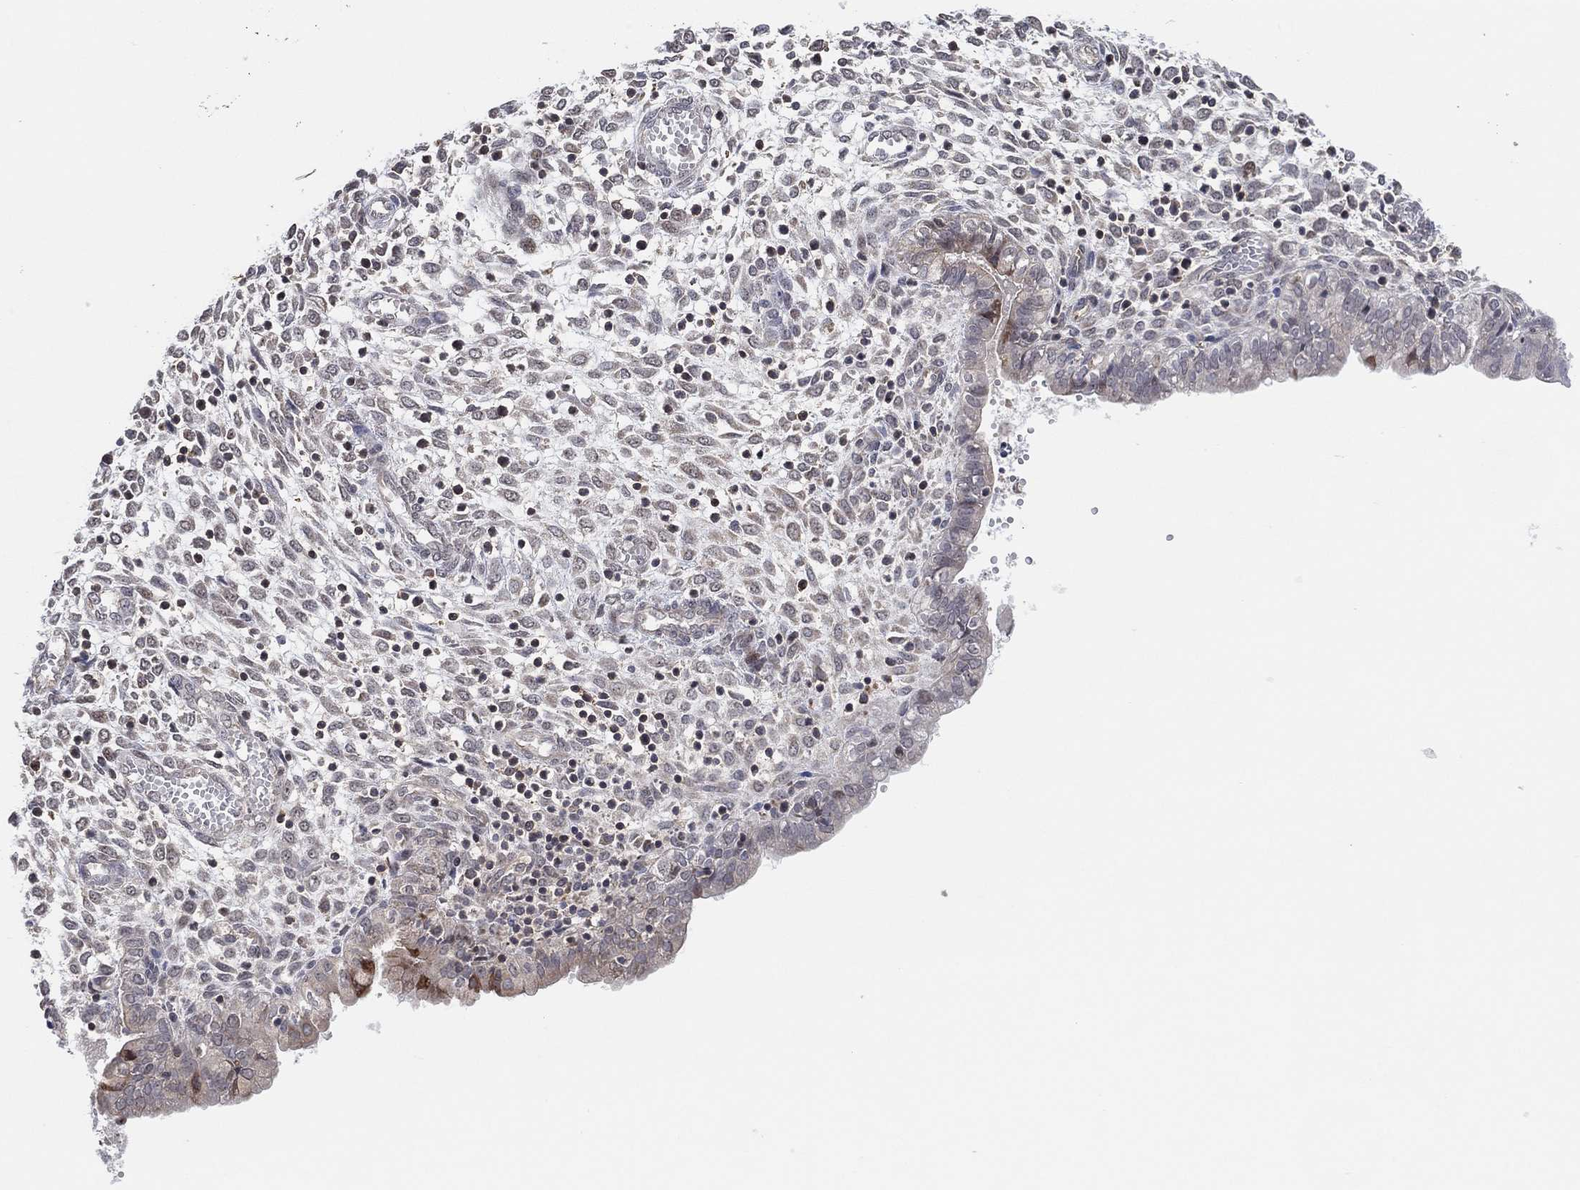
{"staining": {"intensity": "negative", "quantity": "none", "location": "none"}, "tissue": "endometrium", "cell_type": "Cells in endometrial stroma", "image_type": "normal", "snomed": [{"axis": "morphology", "description": "Normal tissue, NOS"}, {"axis": "topography", "description": "Endometrium"}], "caption": "Immunohistochemistry (IHC) photomicrograph of benign human endometrium stained for a protein (brown), which reveals no staining in cells in endometrial stroma. (Brightfield microscopy of DAB (3,3'-diaminobenzidine) immunohistochemistry at high magnification).", "gene": "TMCO1", "patient": {"sex": "female", "age": 43}}